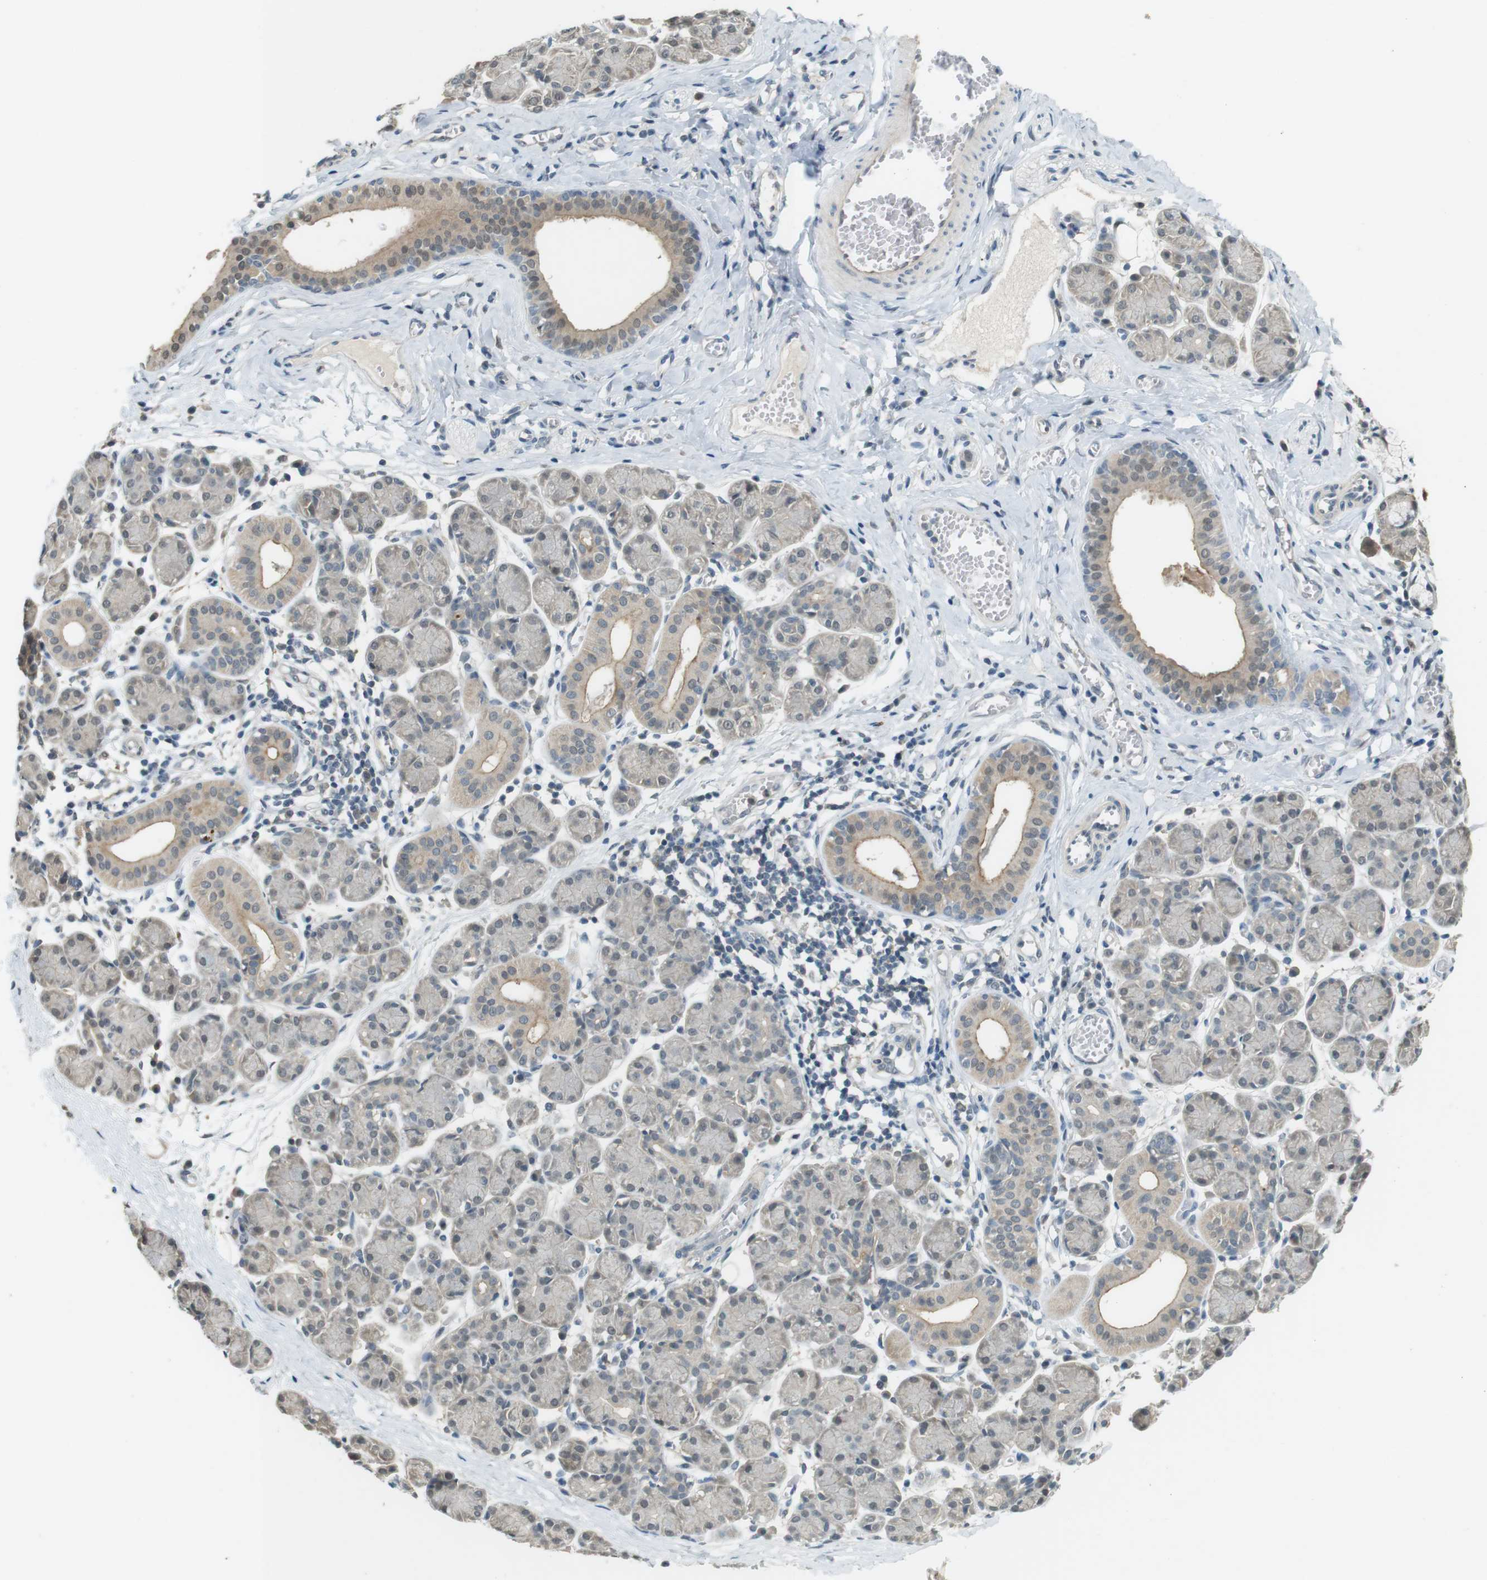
{"staining": {"intensity": "weak", "quantity": "<25%", "location": "cytoplasmic/membranous,nuclear"}, "tissue": "salivary gland", "cell_type": "Glandular cells", "image_type": "normal", "snomed": [{"axis": "morphology", "description": "Normal tissue, NOS"}, {"axis": "morphology", "description": "Inflammation, NOS"}, {"axis": "topography", "description": "Lymph node"}, {"axis": "topography", "description": "Salivary gland"}], "caption": "Salivary gland stained for a protein using IHC demonstrates no expression glandular cells.", "gene": "CDK14", "patient": {"sex": "male", "age": 3}}